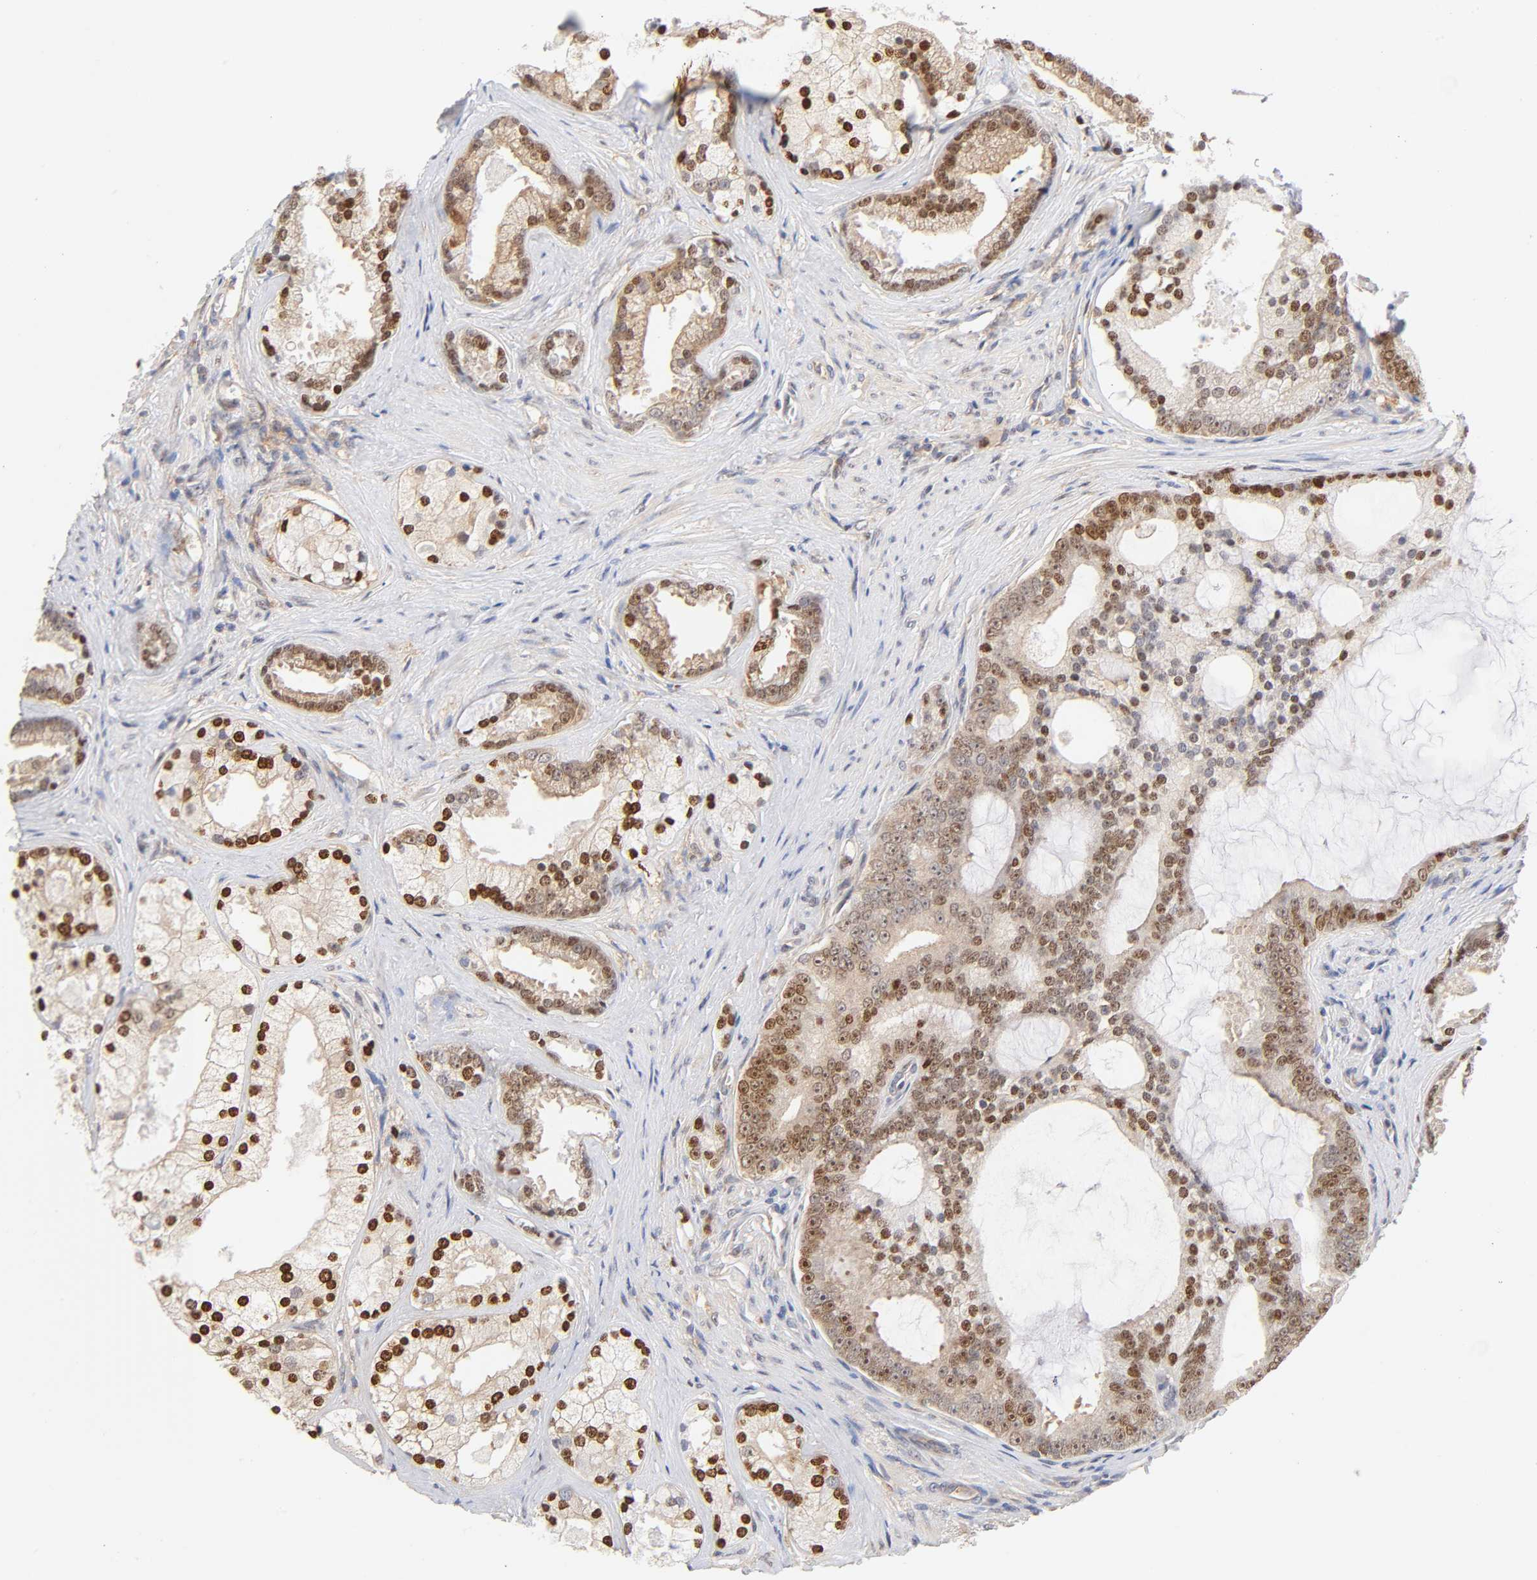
{"staining": {"intensity": "strong", "quantity": ">75%", "location": "cytoplasmic/membranous,nuclear"}, "tissue": "prostate cancer", "cell_type": "Tumor cells", "image_type": "cancer", "snomed": [{"axis": "morphology", "description": "Adenocarcinoma, Low grade"}, {"axis": "topography", "description": "Prostate"}], "caption": "This micrograph displays immunohistochemistry staining of adenocarcinoma (low-grade) (prostate), with high strong cytoplasmic/membranous and nuclear staining in about >75% of tumor cells.", "gene": "PAFAH1B1", "patient": {"sex": "male", "age": 58}}